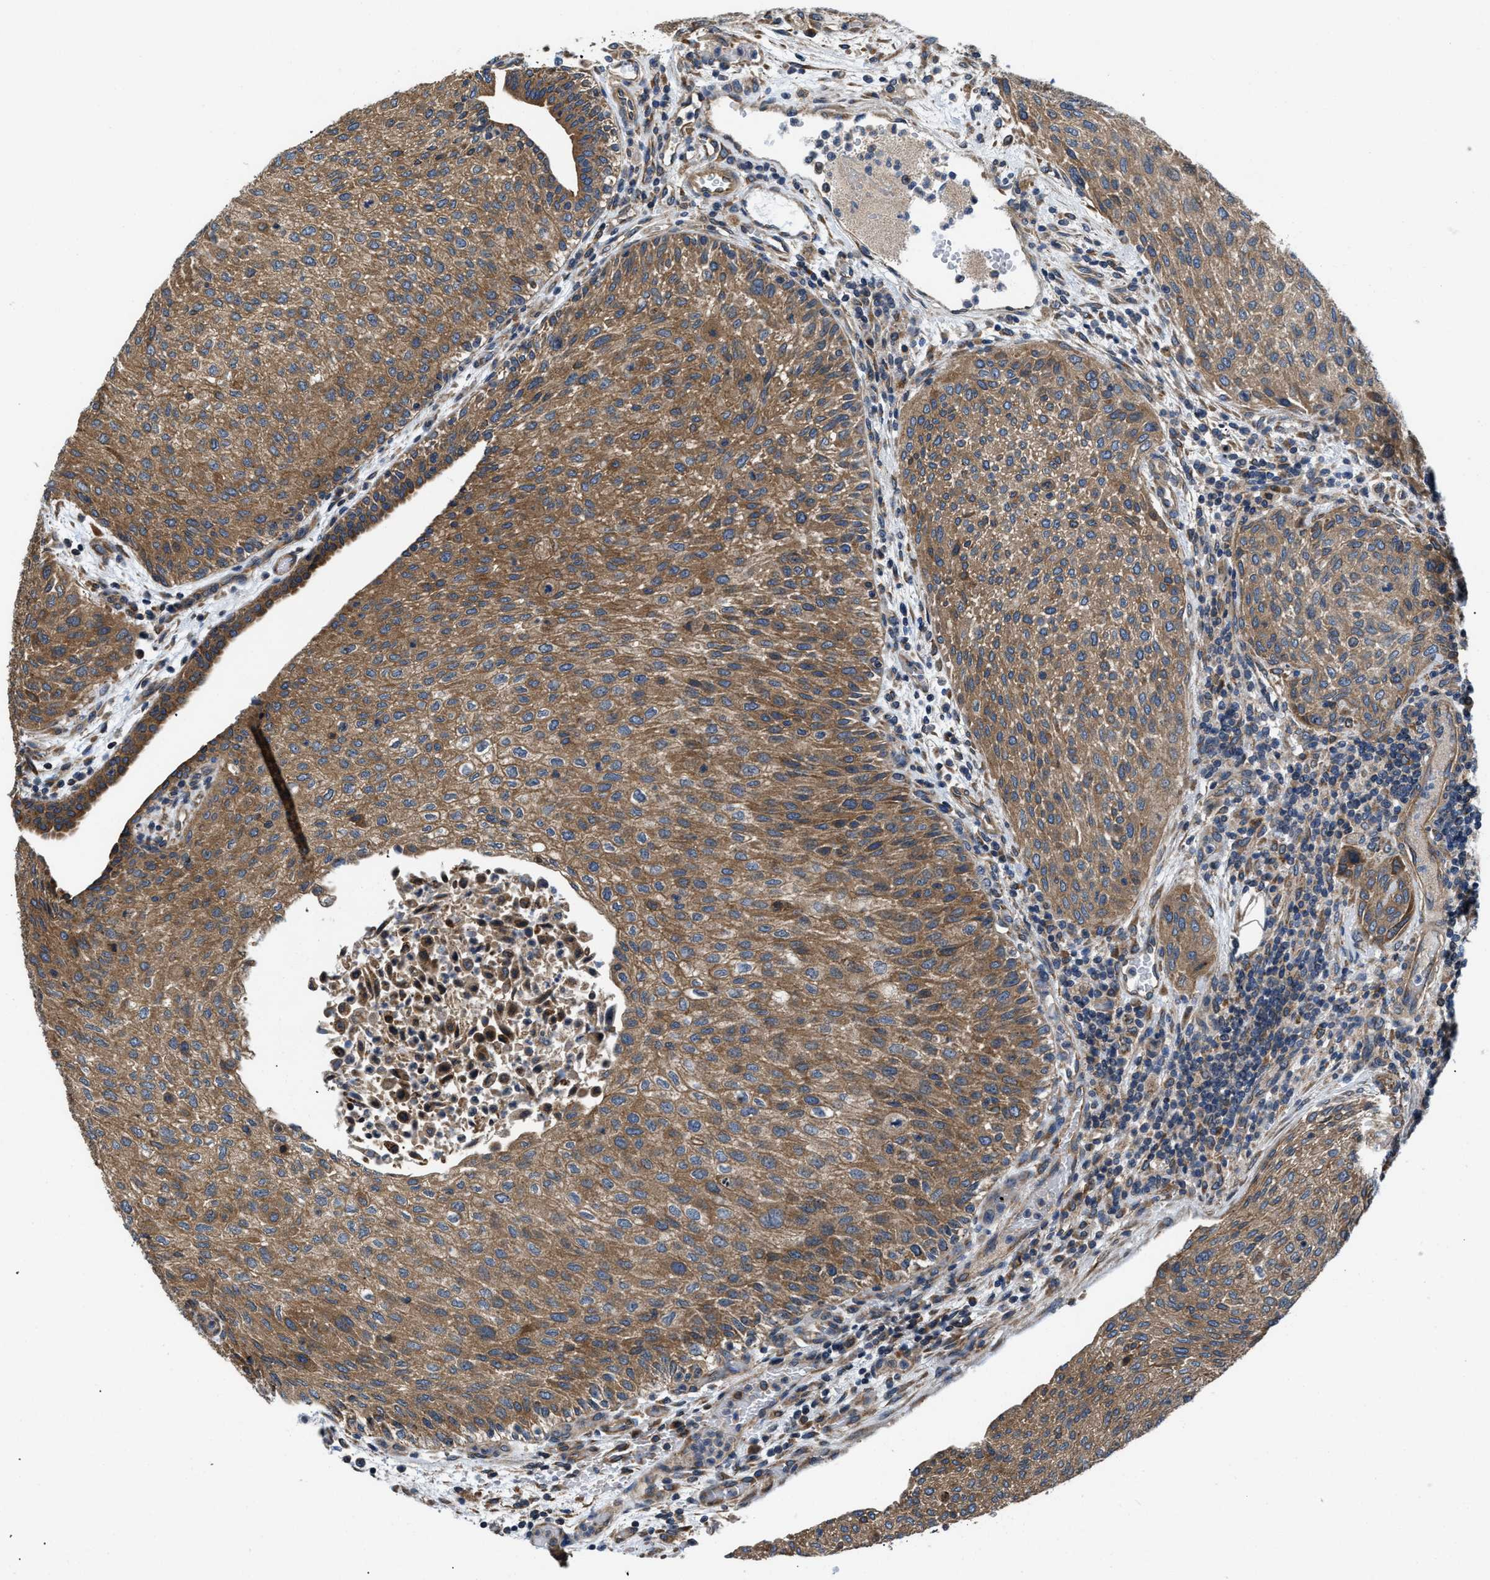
{"staining": {"intensity": "moderate", "quantity": ">75%", "location": "cytoplasmic/membranous"}, "tissue": "urothelial cancer", "cell_type": "Tumor cells", "image_type": "cancer", "snomed": [{"axis": "morphology", "description": "Urothelial carcinoma, Low grade"}, {"axis": "morphology", "description": "Urothelial carcinoma, High grade"}, {"axis": "topography", "description": "Urinary bladder"}], "caption": "Low-grade urothelial carcinoma stained for a protein demonstrates moderate cytoplasmic/membranous positivity in tumor cells. The protein of interest is shown in brown color, while the nuclei are stained blue.", "gene": "CEP128", "patient": {"sex": "male", "age": 35}}